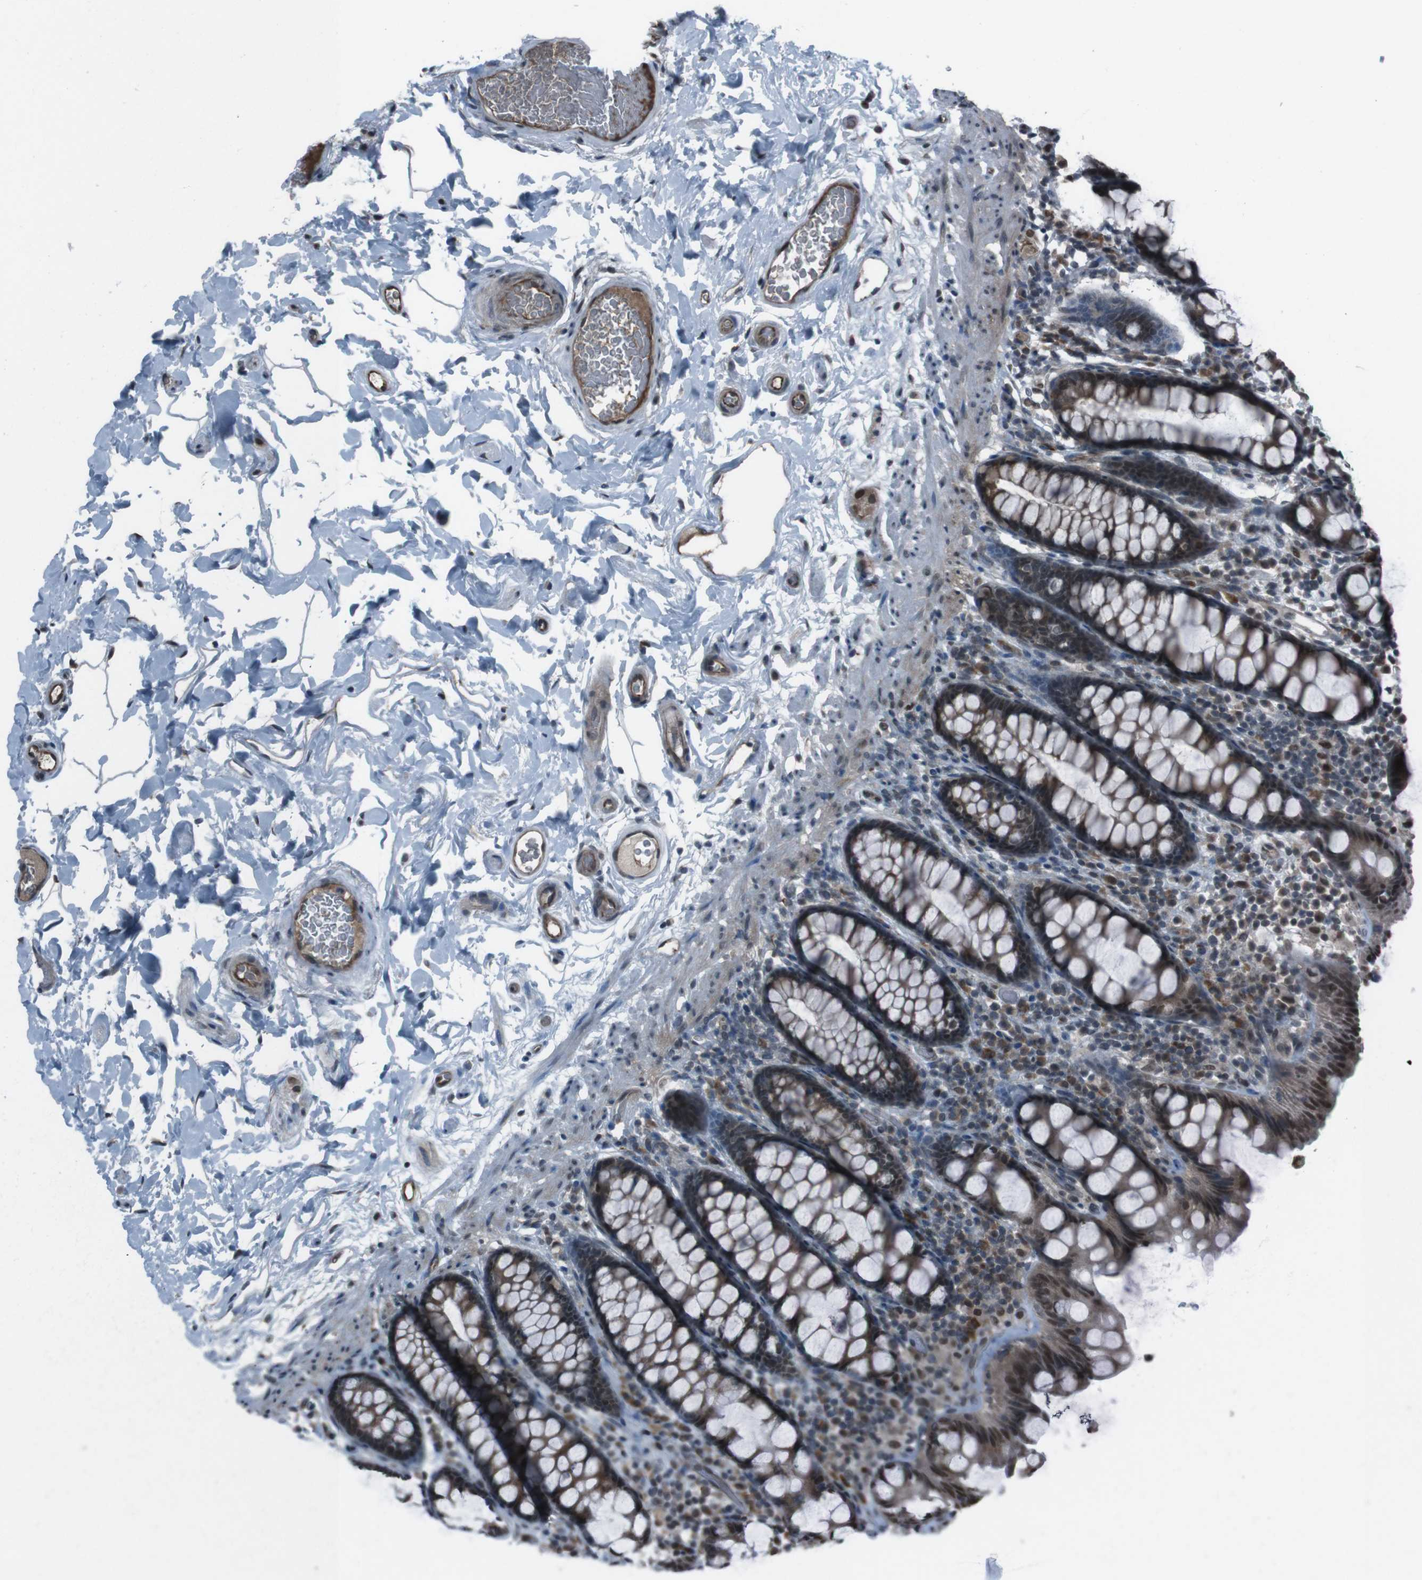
{"staining": {"intensity": "moderate", "quantity": ">75%", "location": "cytoplasmic/membranous,nuclear"}, "tissue": "colon", "cell_type": "Endothelial cells", "image_type": "normal", "snomed": [{"axis": "morphology", "description": "Normal tissue, NOS"}, {"axis": "topography", "description": "Colon"}], "caption": "Immunohistochemistry of unremarkable human colon demonstrates medium levels of moderate cytoplasmic/membranous,nuclear positivity in about >75% of endothelial cells.", "gene": "SS18L1", "patient": {"sex": "female", "age": 80}}